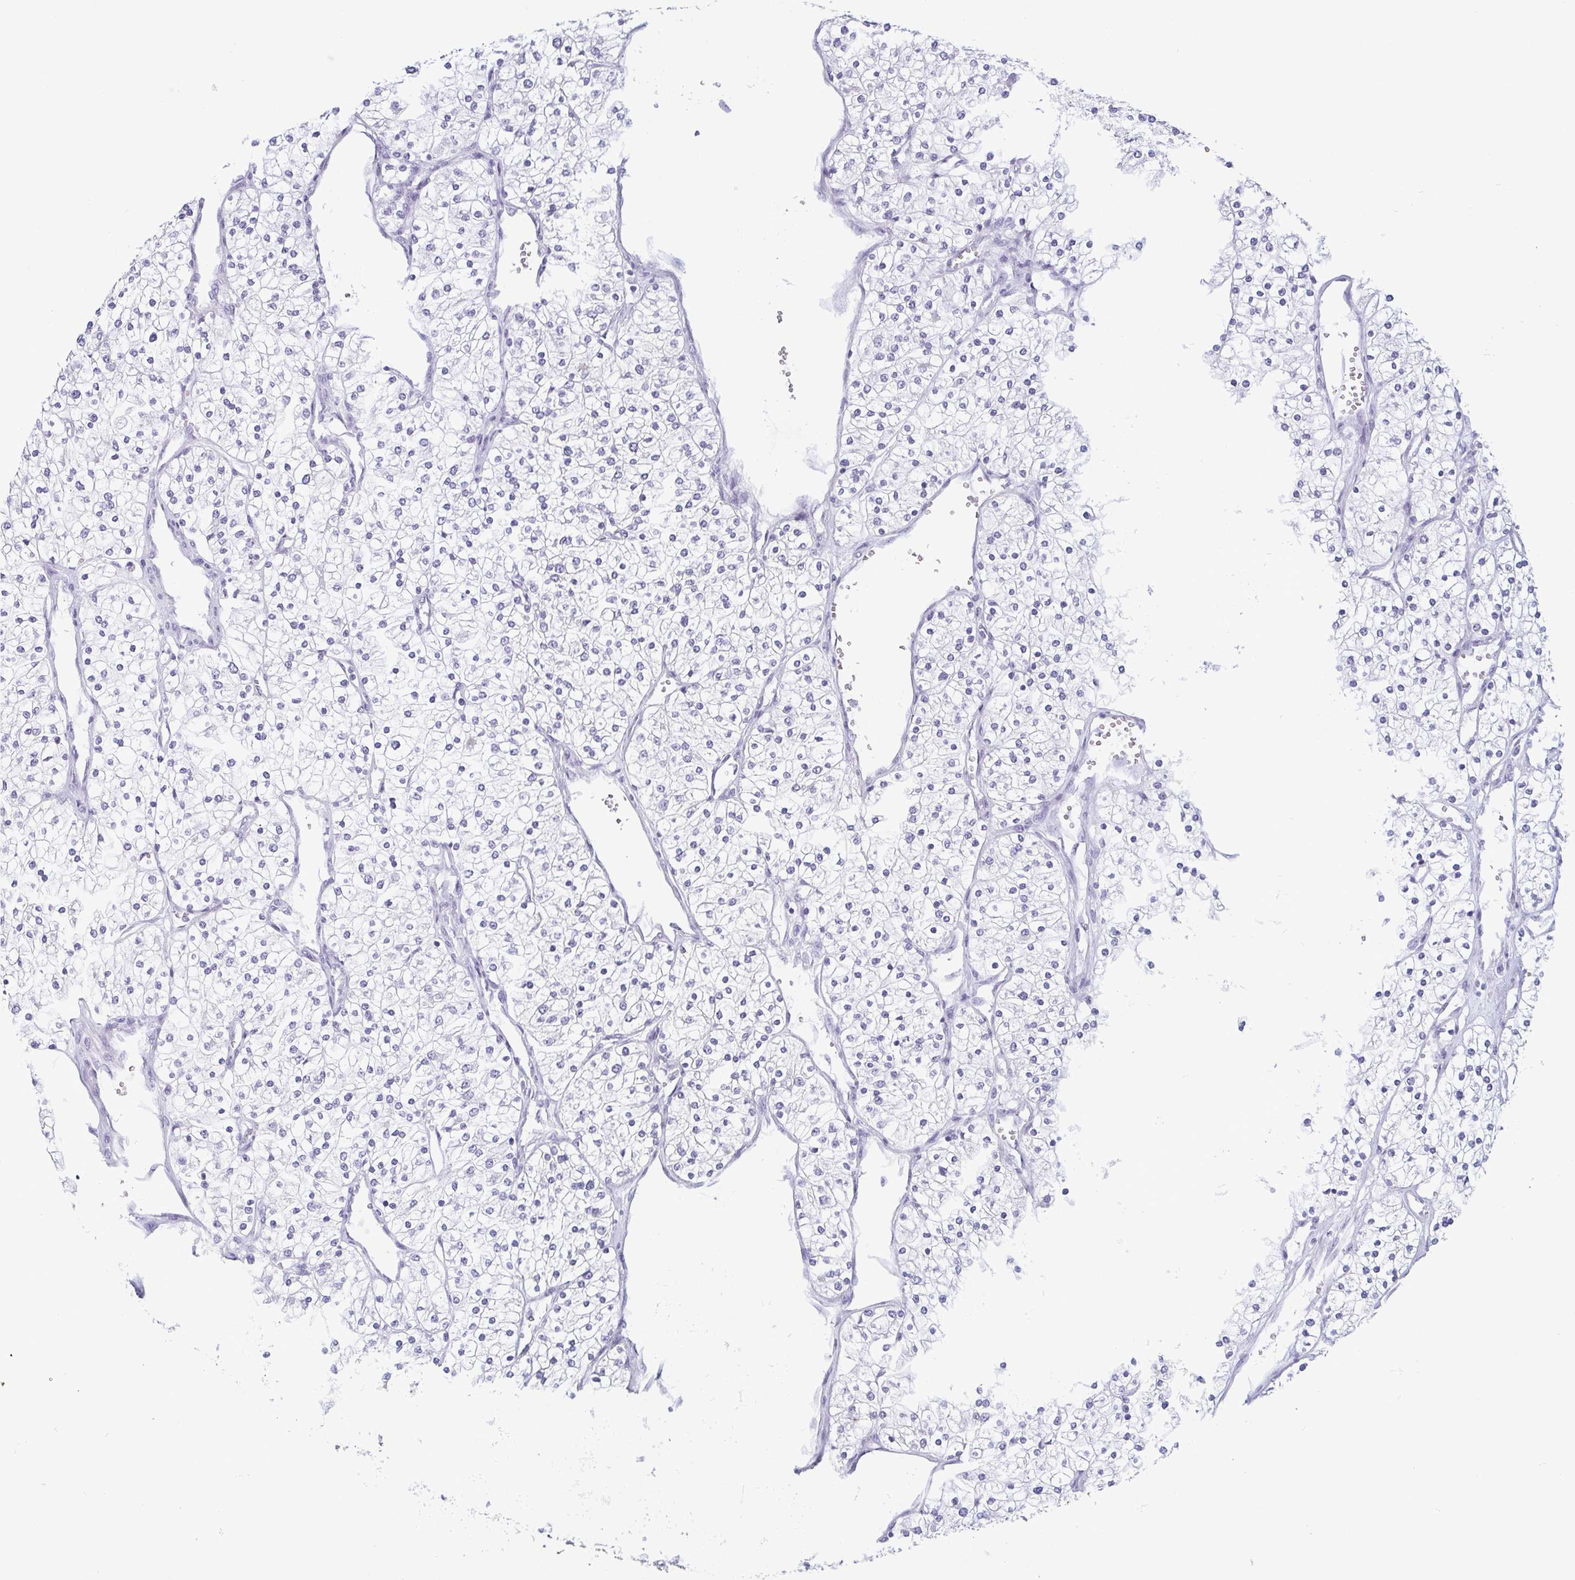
{"staining": {"intensity": "negative", "quantity": "none", "location": "none"}, "tissue": "renal cancer", "cell_type": "Tumor cells", "image_type": "cancer", "snomed": [{"axis": "morphology", "description": "Adenocarcinoma, NOS"}, {"axis": "topography", "description": "Kidney"}], "caption": "DAB immunohistochemical staining of renal adenocarcinoma demonstrates no significant staining in tumor cells.", "gene": "KRT78", "patient": {"sex": "male", "age": 80}}